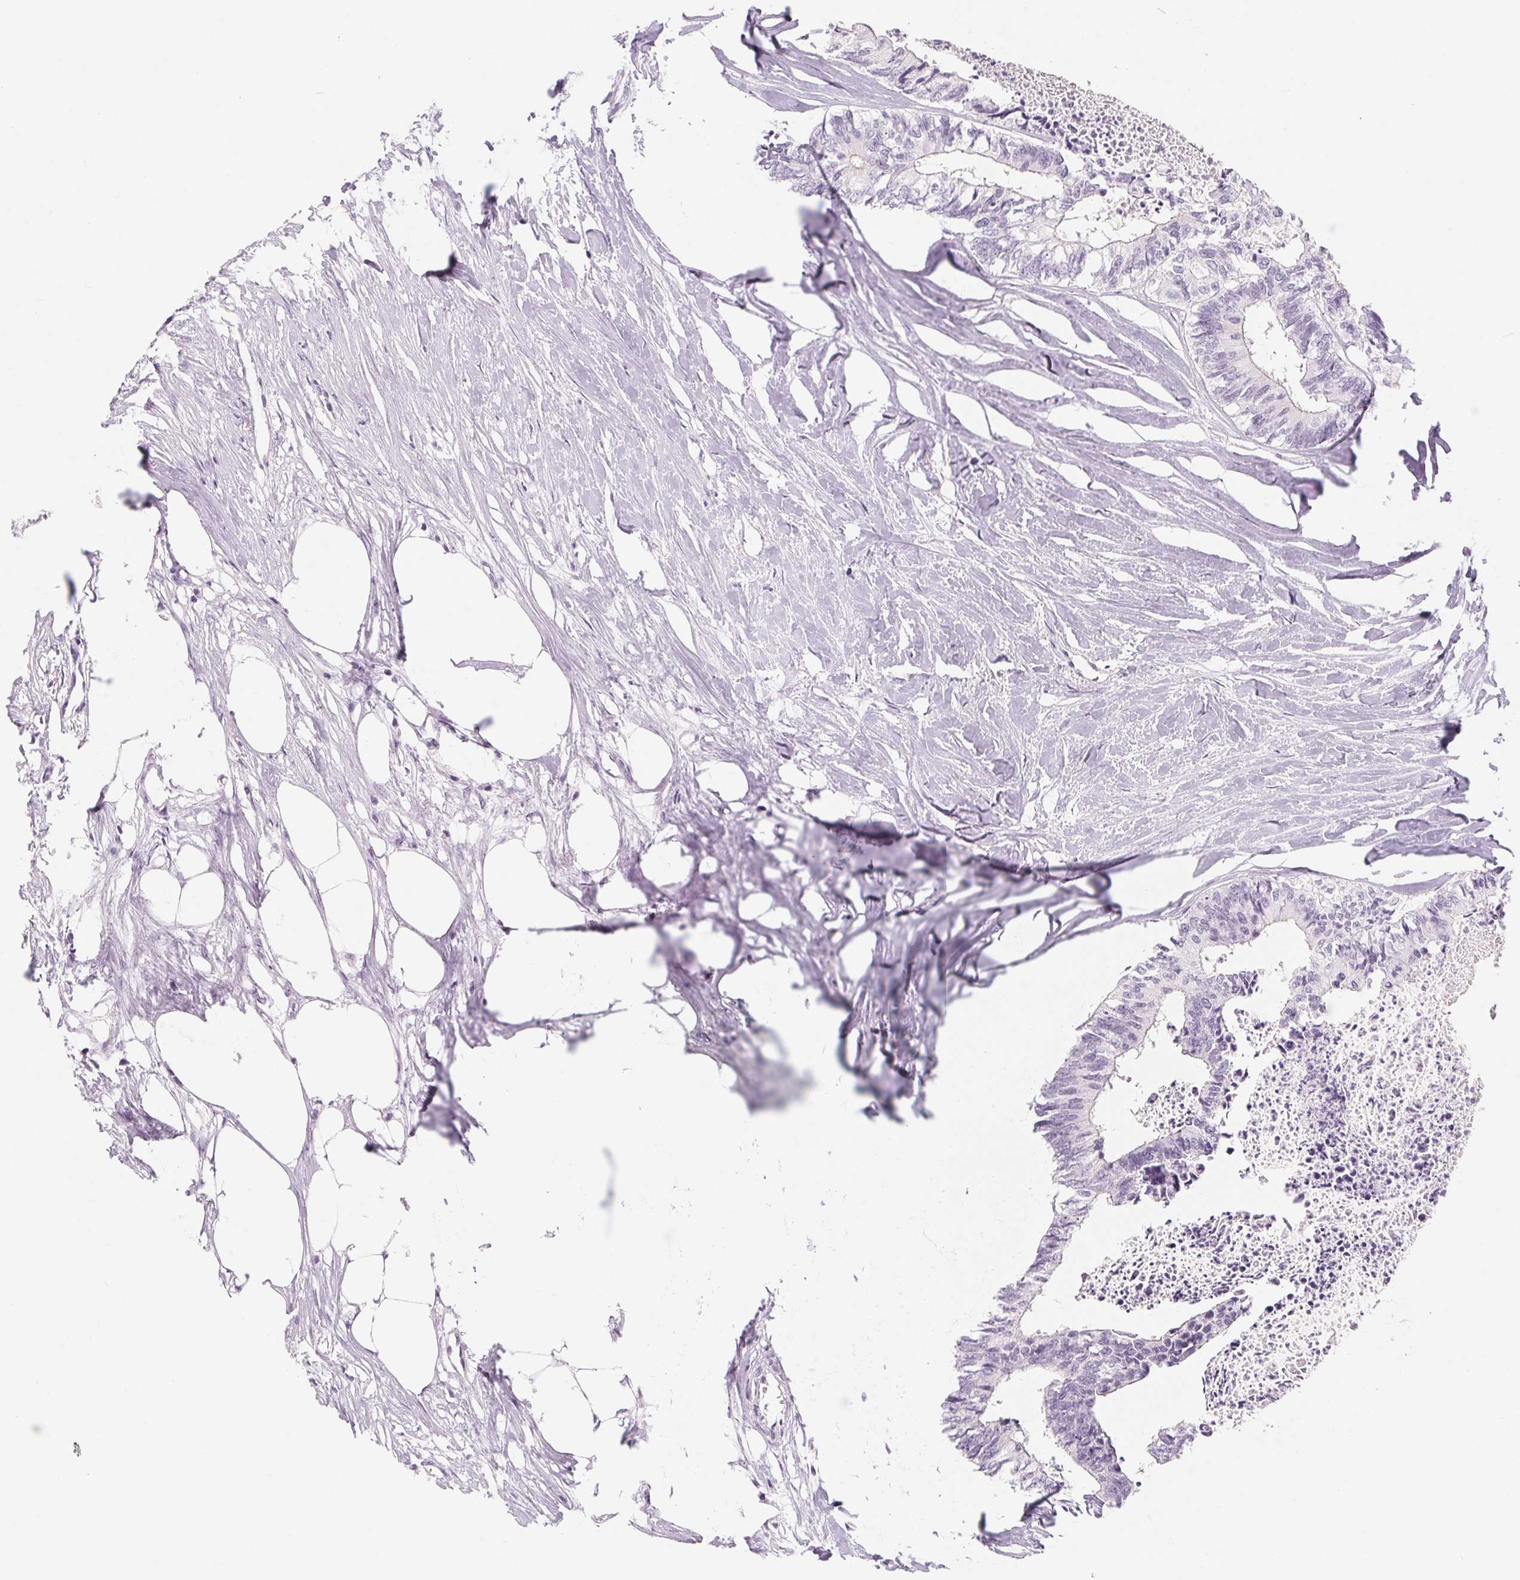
{"staining": {"intensity": "negative", "quantity": "none", "location": "none"}, "tissue": "colorectal cancer", "cell_type": "Tumor cells", "image_type": "cancer", "snomed": [{"axis": "morphology", "description": "Adenocarcinoma, NOS"}, {"axis": "topography", "description": "Colon"}, {"axis": "topography", "description": "Rectum"}], "caption": "An IHC photomicrograph of colorectal adenocarcinoma is shown. There is no staining in tumor cells of colorectal adenocarcinoma. (IHC, brightfield microscopy, high magnification).", "gene": "ZIC4", "patient": {"sex": "male", "age": 57}}